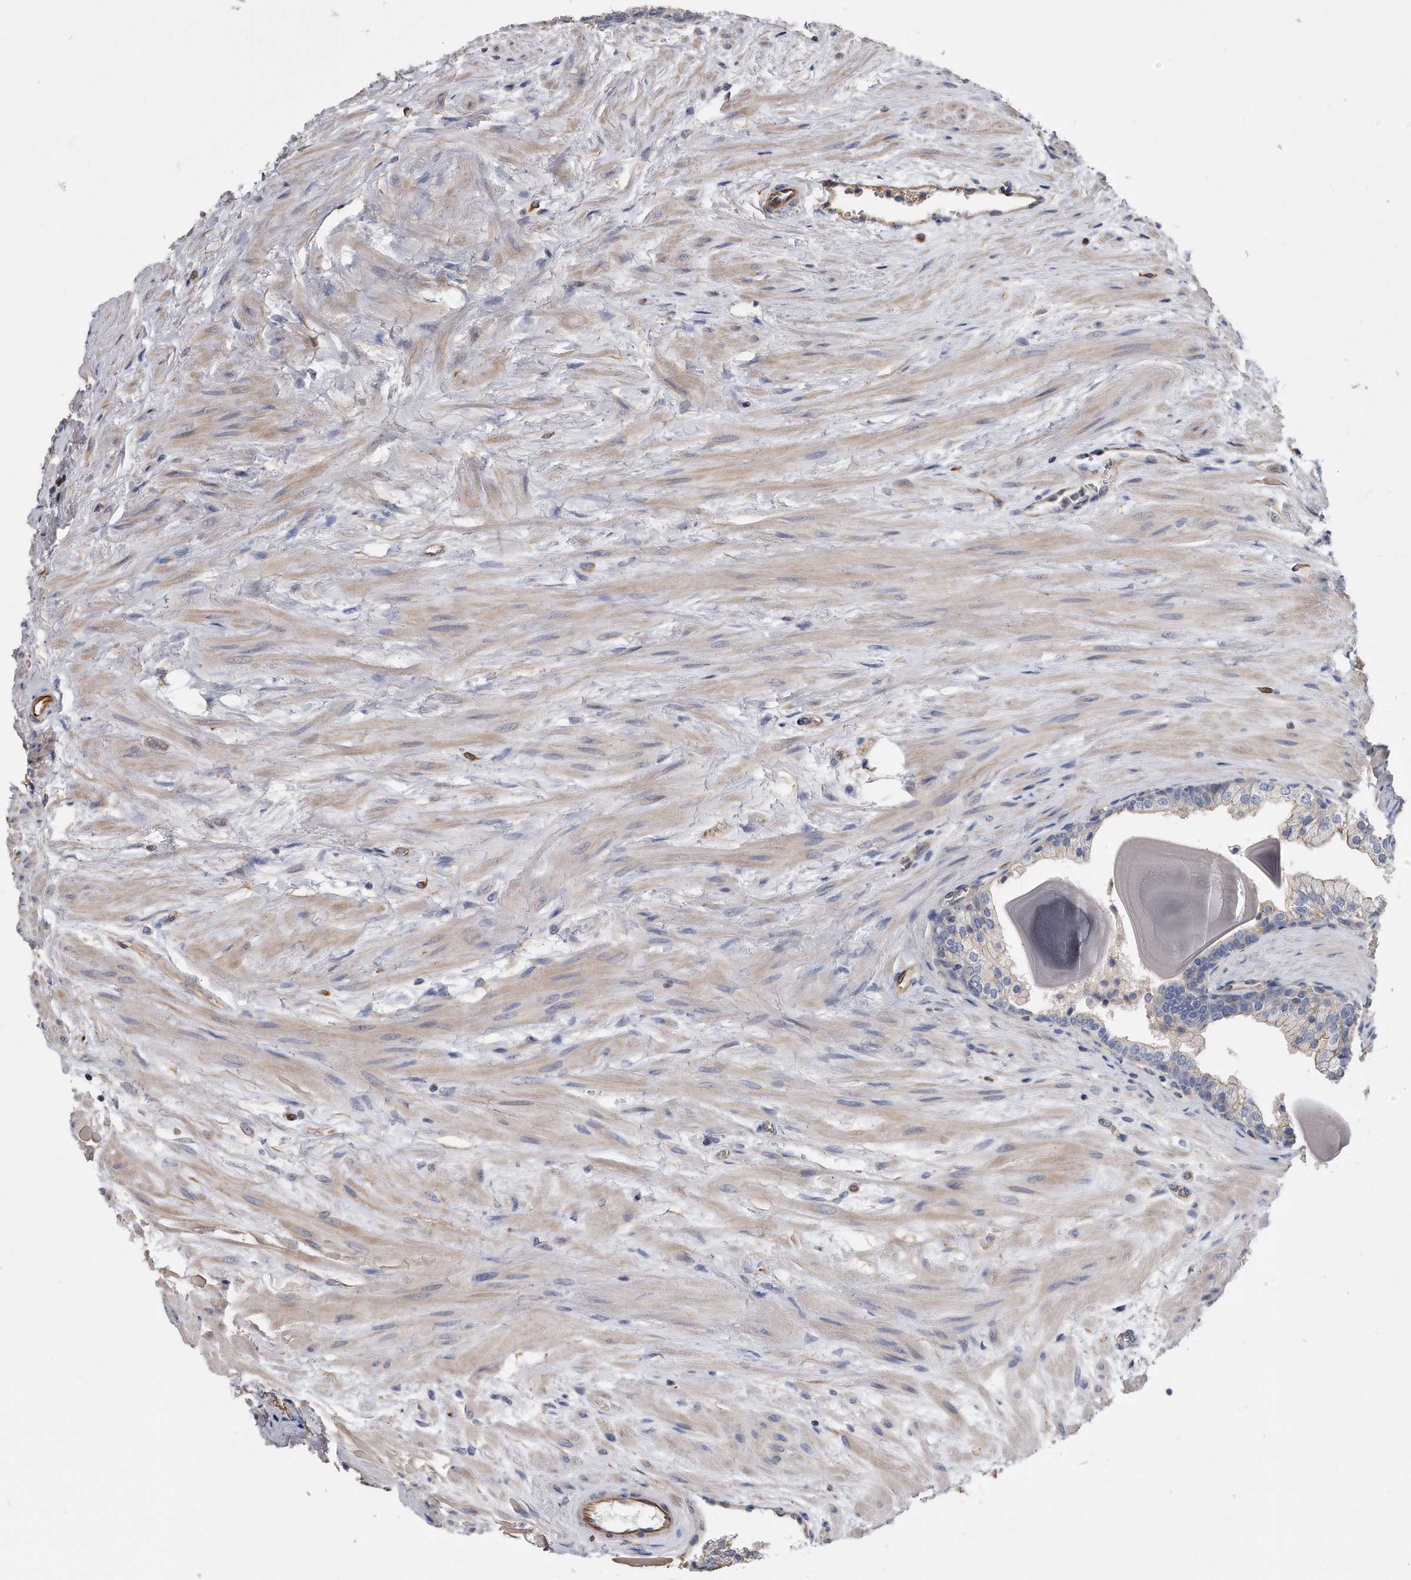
{"staining": {"intensity": "moderate", "quantity": "<25%", "location": "cytoplasmic/membranous"}, "tissue": "prostate", "cell_type": "Glandular cells", "image_type": "normal", "snomed": [{"axis": "morphology", "description": "Normal tissue, NOS"}, {"axis": "topography", "description": "Prostate"}], "caption": "An IHC photomicrograph of unremarkable tissue is shown. Protein staining in brown labels moderate cytoplasmic/membranous positivity in prostate within glandular cells. (IHC, brightfield microscopy, high magnification).", "gene": "GPC1", "patient": {"sex": "male", "age": 48}}